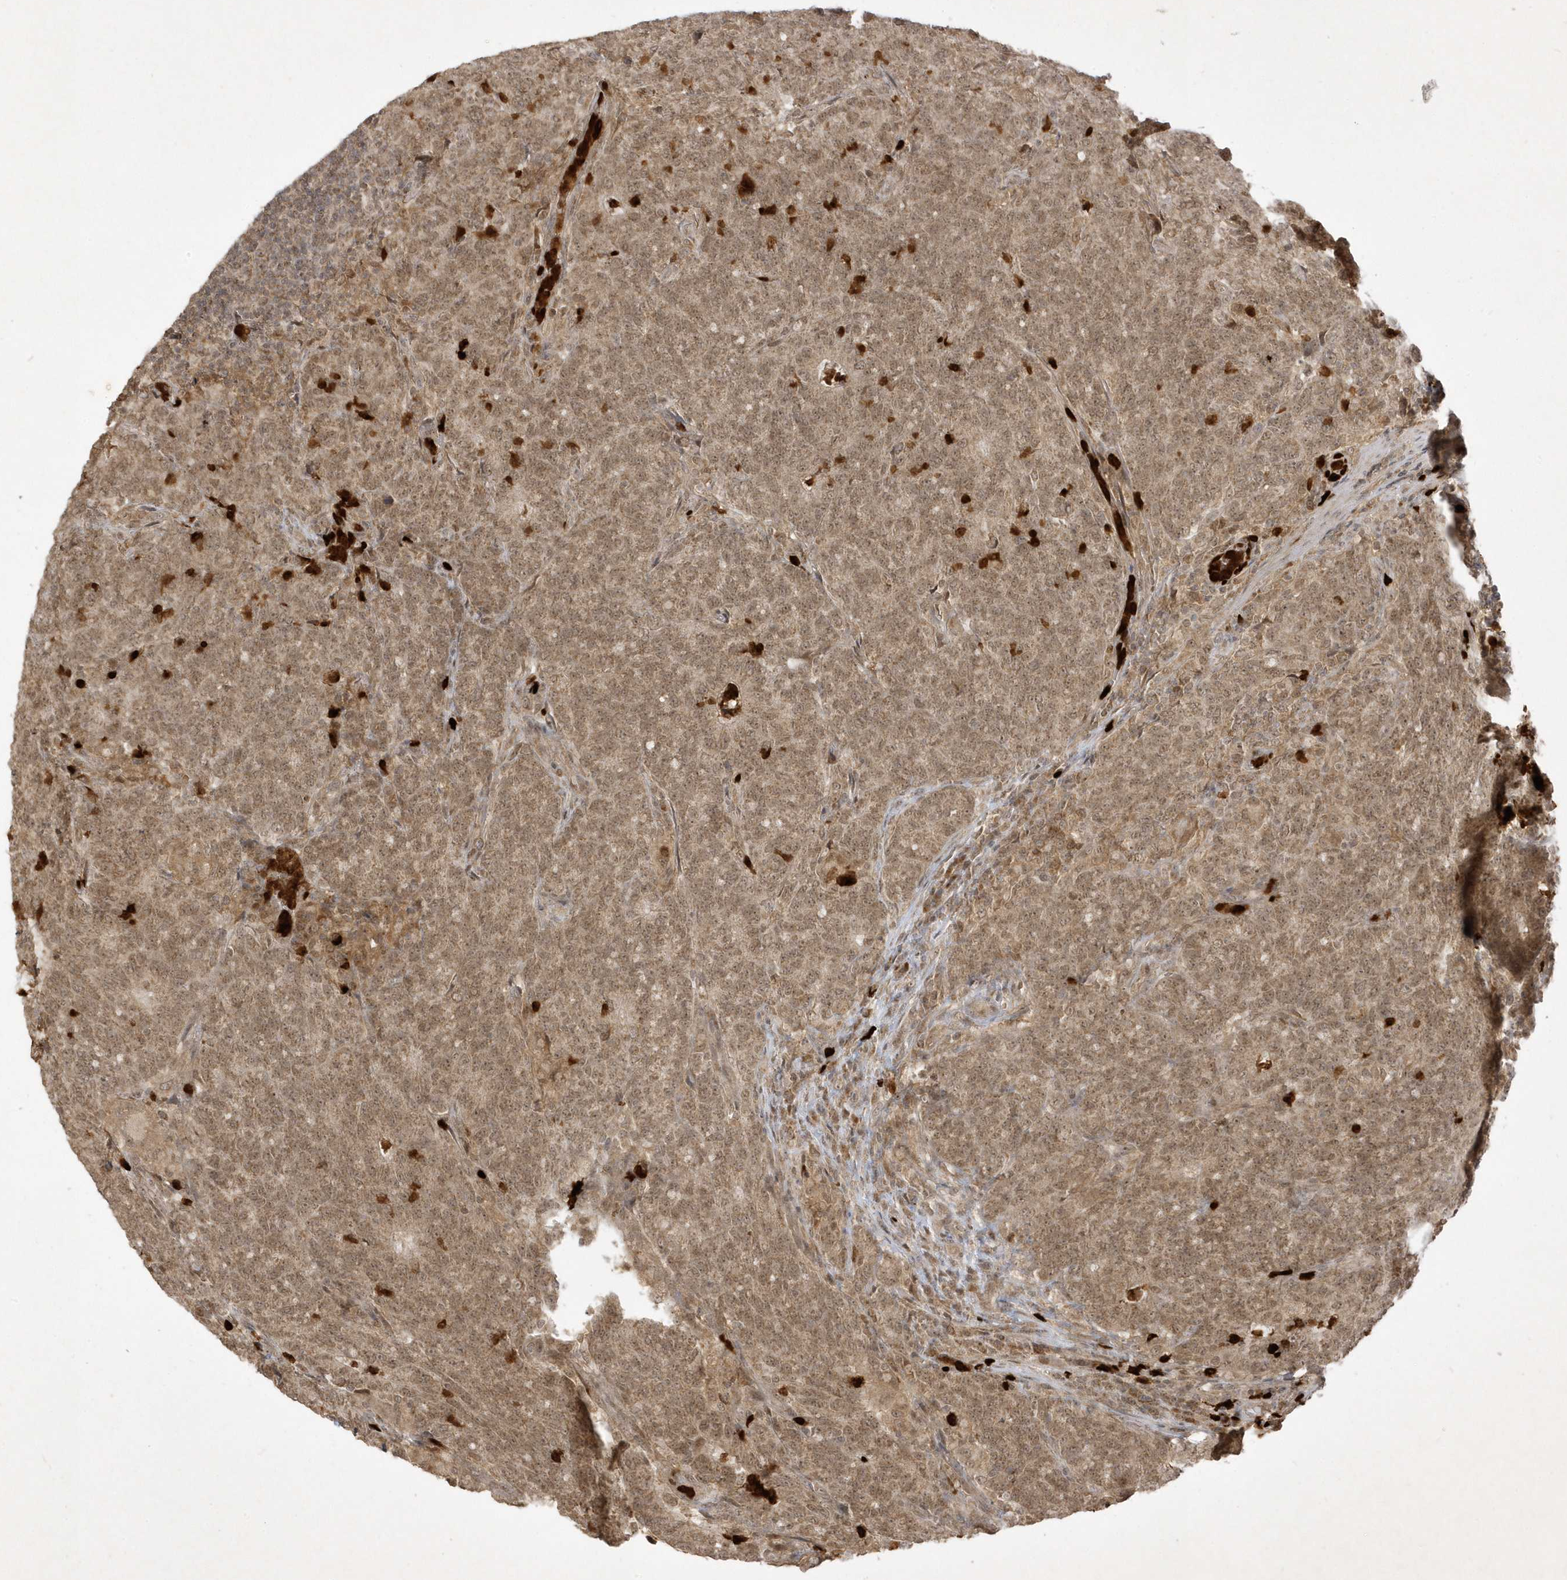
{"staining": {"intensity": "moderate", "quantity": ">75%", "location": "cytoplasmic/membranous,nuclear"}, "tissue": "colorectal cancer", "cell_type": "Tumor cells", "image_type": "cancer", "snomed": [{"axis": "morphology", "description": "Normal tissue, NOS"}, {"axis": "morphology", "description": "Adenocarcinoma, NOS"}, {"axis": "topography", "description": "Colon"}], "caption": "The histopathology image shows a brown stain indicating the presence of a protein in the cytoplasmic/membranous and nuclear of tumor cells in adenocarcinoma (colorectal). Nuclei are stained in blue.", "gene": "ZNF213", "patient": {"sex": "female", "age": 75}}